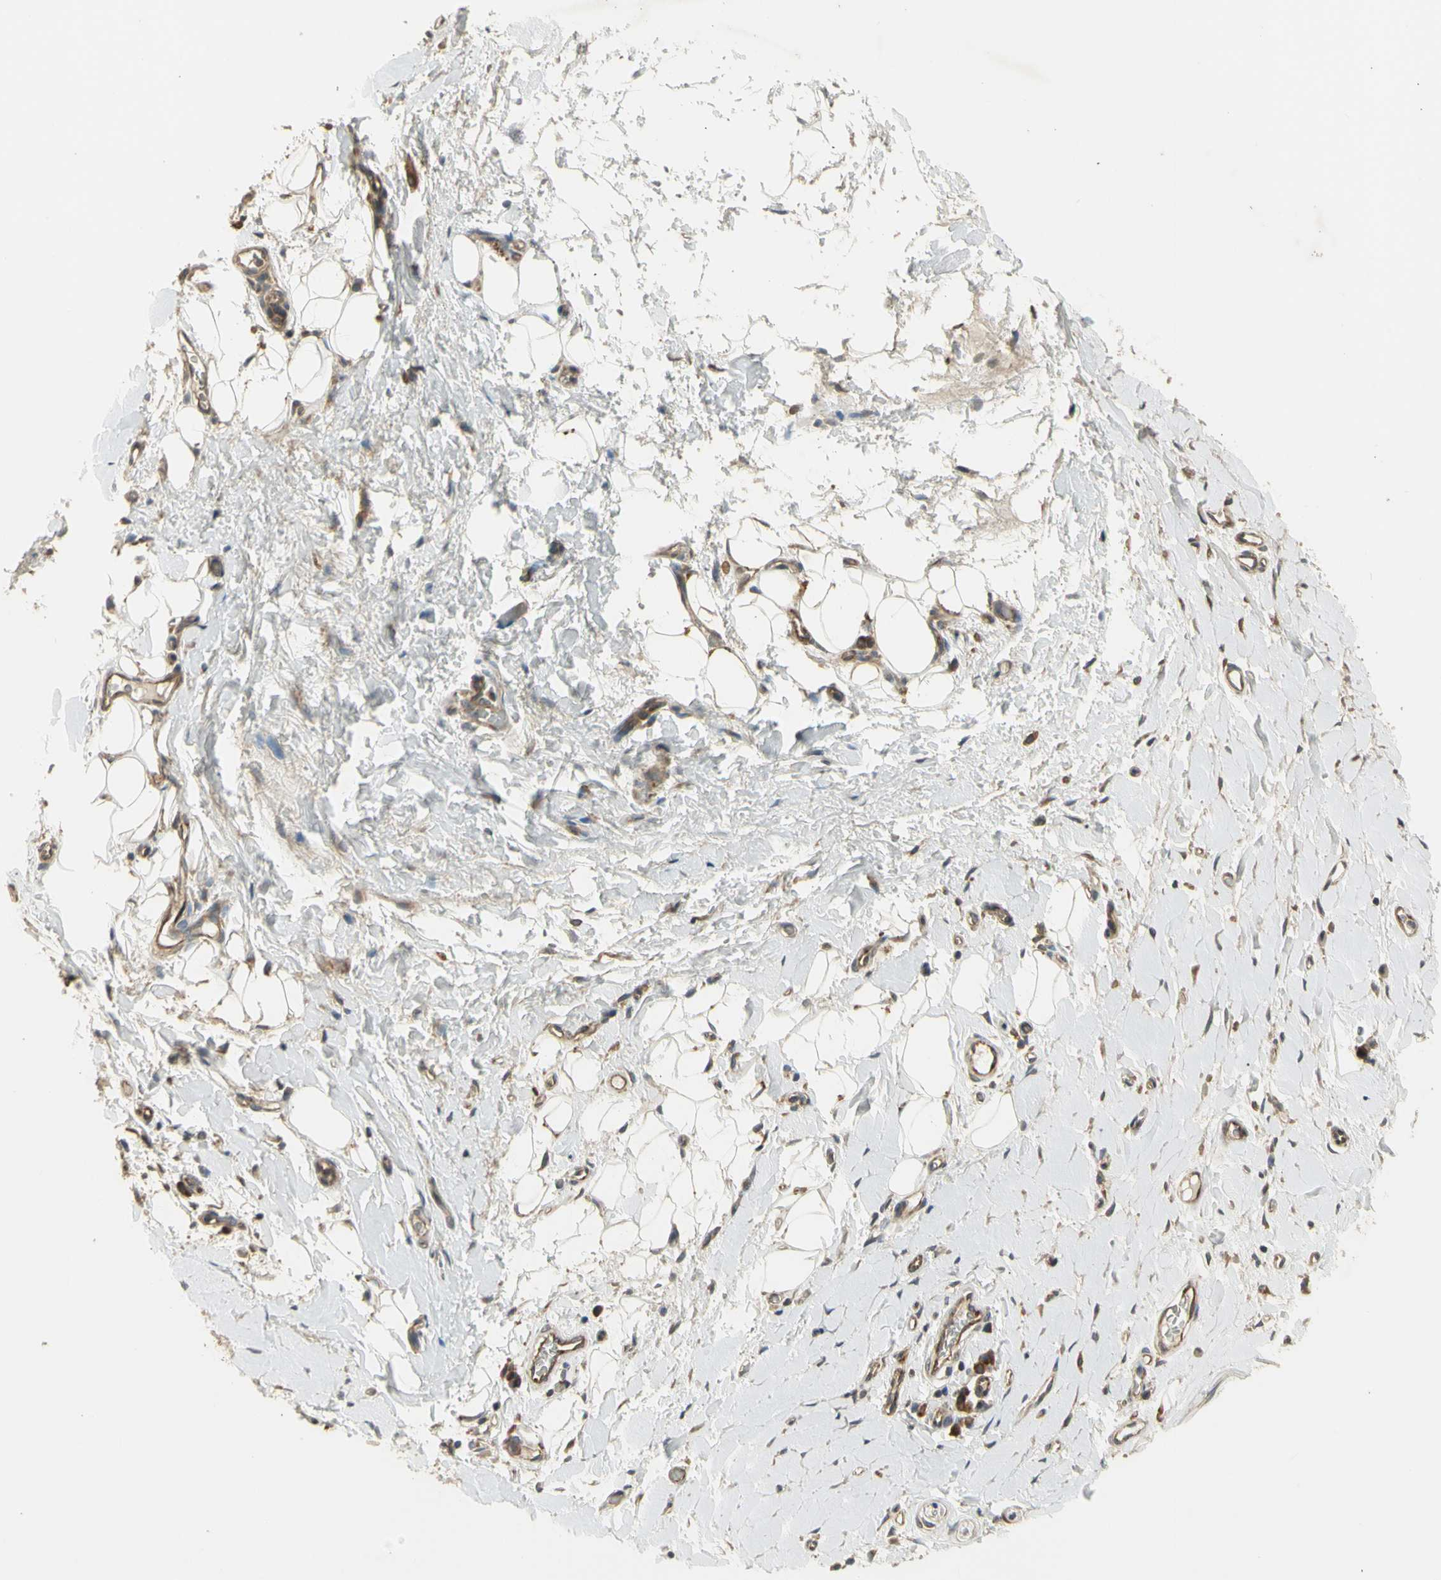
{"staining": {"intensity": "negative", "quantity": "none", "location": "none"}, "tissue": "adipose tissue", "cell_type": "Adipocytes", "image_type": "normal", "snomed": [{"axis": "morphology", "description": "Normal tissue, NOS"}, {"axis": "morphology", "description": "Adenocarcinoma, NOS"}, {"axis": "topography", "description": "Esophagus"}], "caption": "This is a micrograph of immunohistochemistry (IHC) staining of benign adipose tissue, which shows no positivity in adipocytes. Brightfield microscopy of IHC stained with DAB (3,3'-diaminobenzidine) (brown) and hematoxylin (blue), captured at high magnification.", "gene": "EFNB2", "patient": {"sex": "male", "age": 62}}